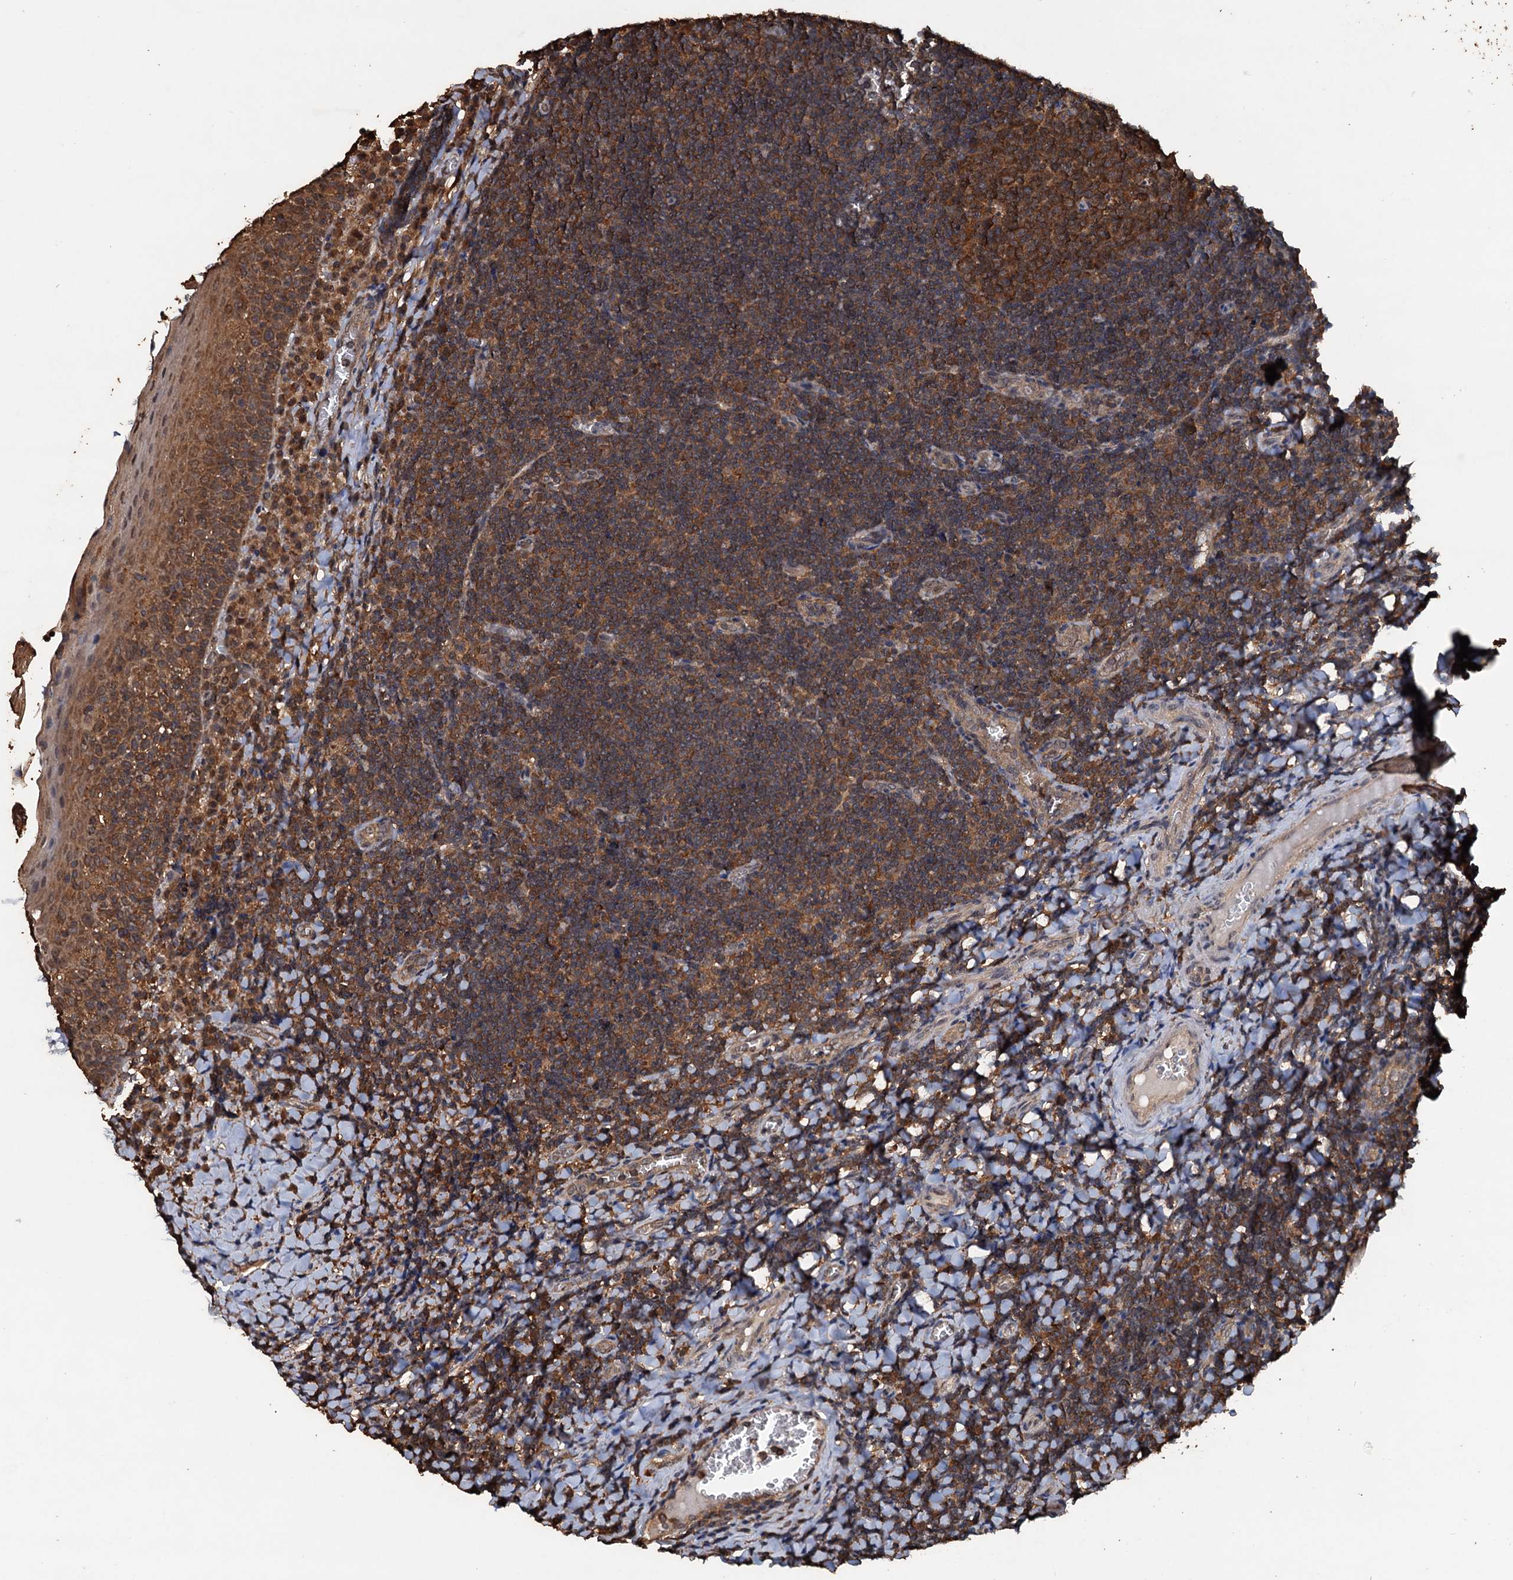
{"staining": {"intensity": "strong", "quantity": ">75%", "location": "cytoplasmic/membranous"}, "tissue": "tonsil", "cell_type": "Germinal center cells", "image_type": "normal", "snomed": [{"axis": "morphology", "description": "Normal tissue, NOS"}, {"axis": "topography", "description": "Tonsil"}], "caption": "IHC image of normal tonsil: human tonsil stained using immunohistochemistry (IHC) exhibits high levels of strong protein expression localized specifically in the cytoplasmic/membranous of germinal center cells, appearing as a cytoplasmic/membranous brown color.", "gene": "PSMD9", "patient": {"sex": "male", "age": 27}}